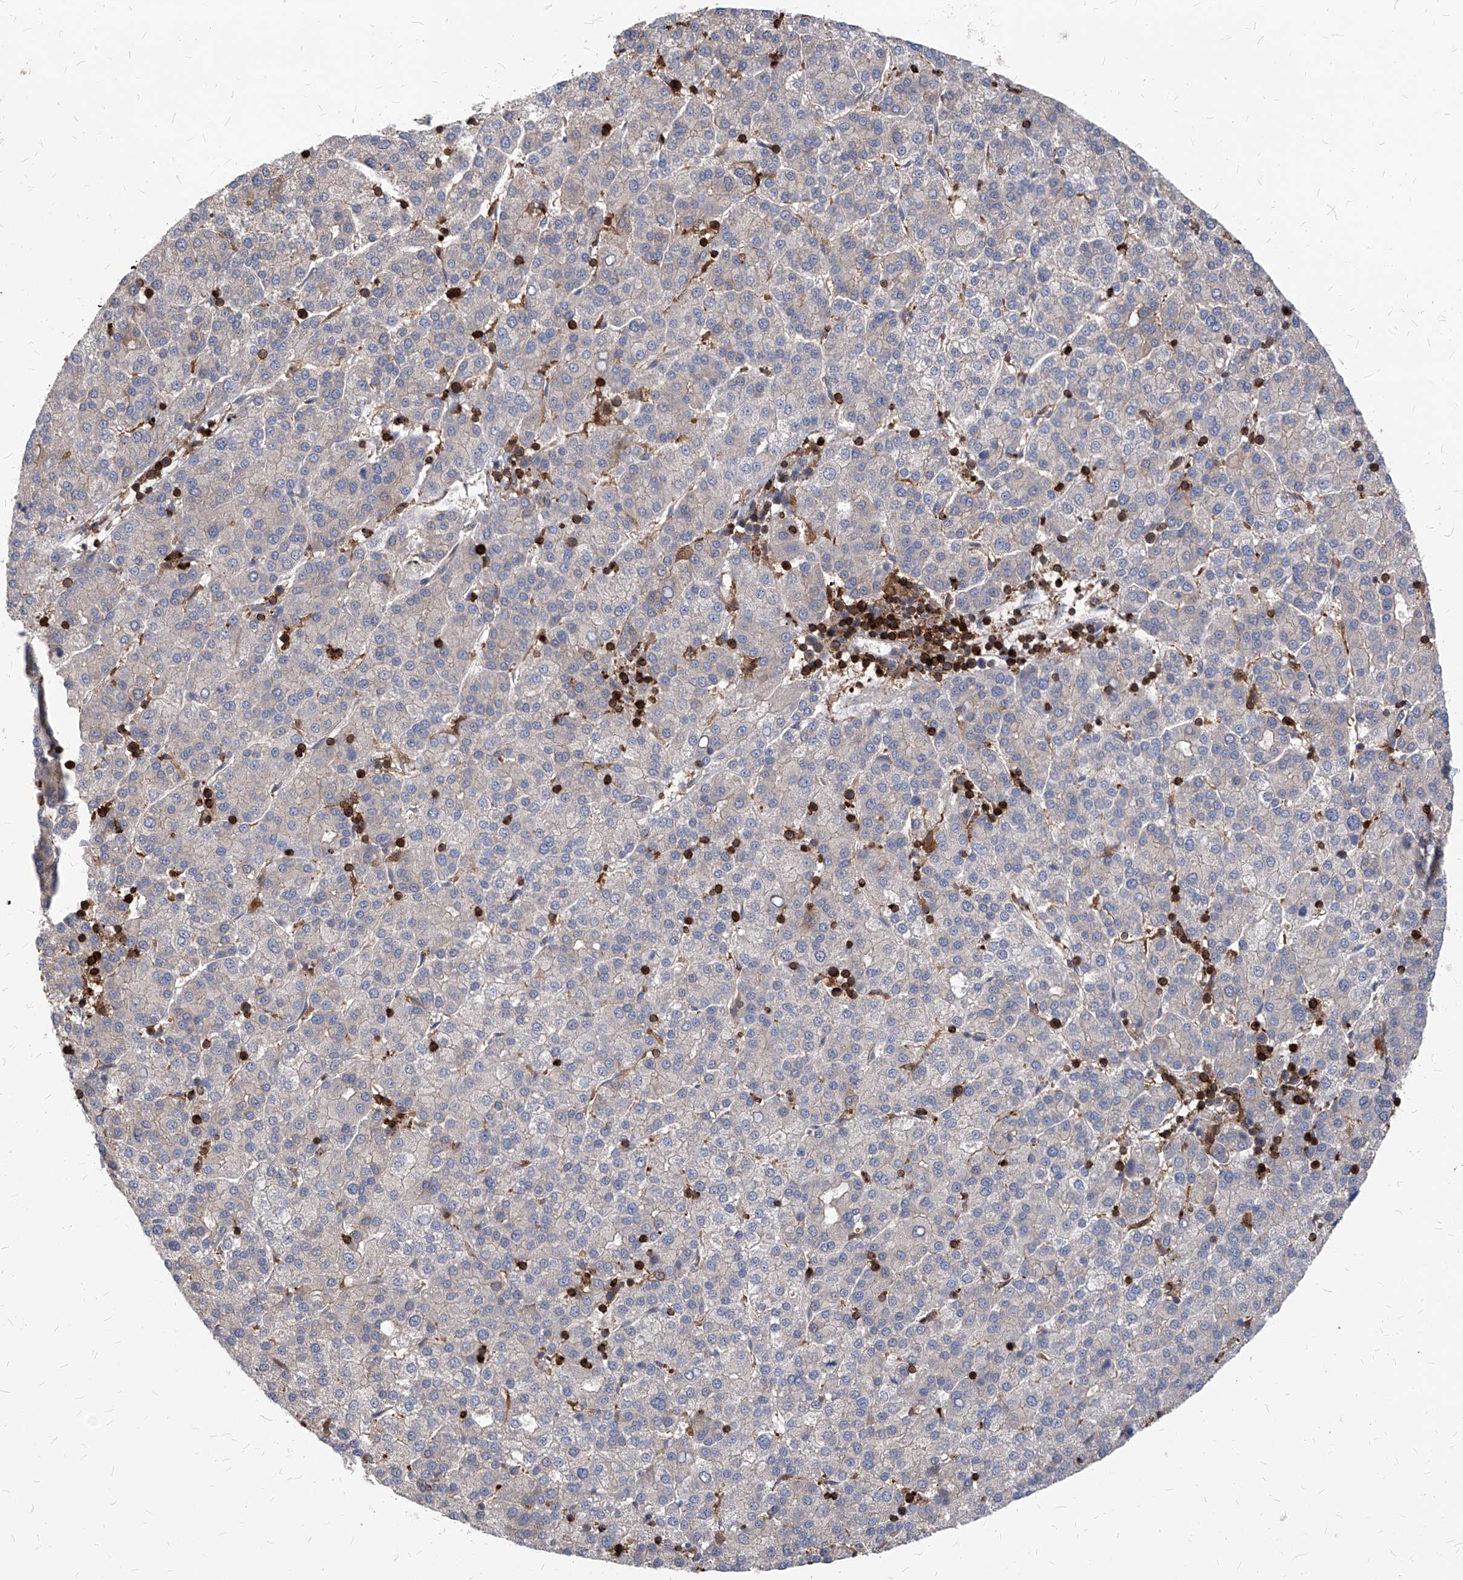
{"staining": {"intensity": "negative", "quantity": "none", "location": "none"}, "tissue": "liver cancer", "cell_type": "Tumor cells", "image_type": "cancer", "snomed": [{"axis": "morphology", "description": "Carcinoma, Hepatocellular, NOS"}, {"axis": "topography", "description": "Liver"}], "caption": "Liver cancer was stained to show a protein in brown. There is no significant positivity in tumor cells.", "gene": "ABRACL", "patient": {"sex": "female", "age": 58}}